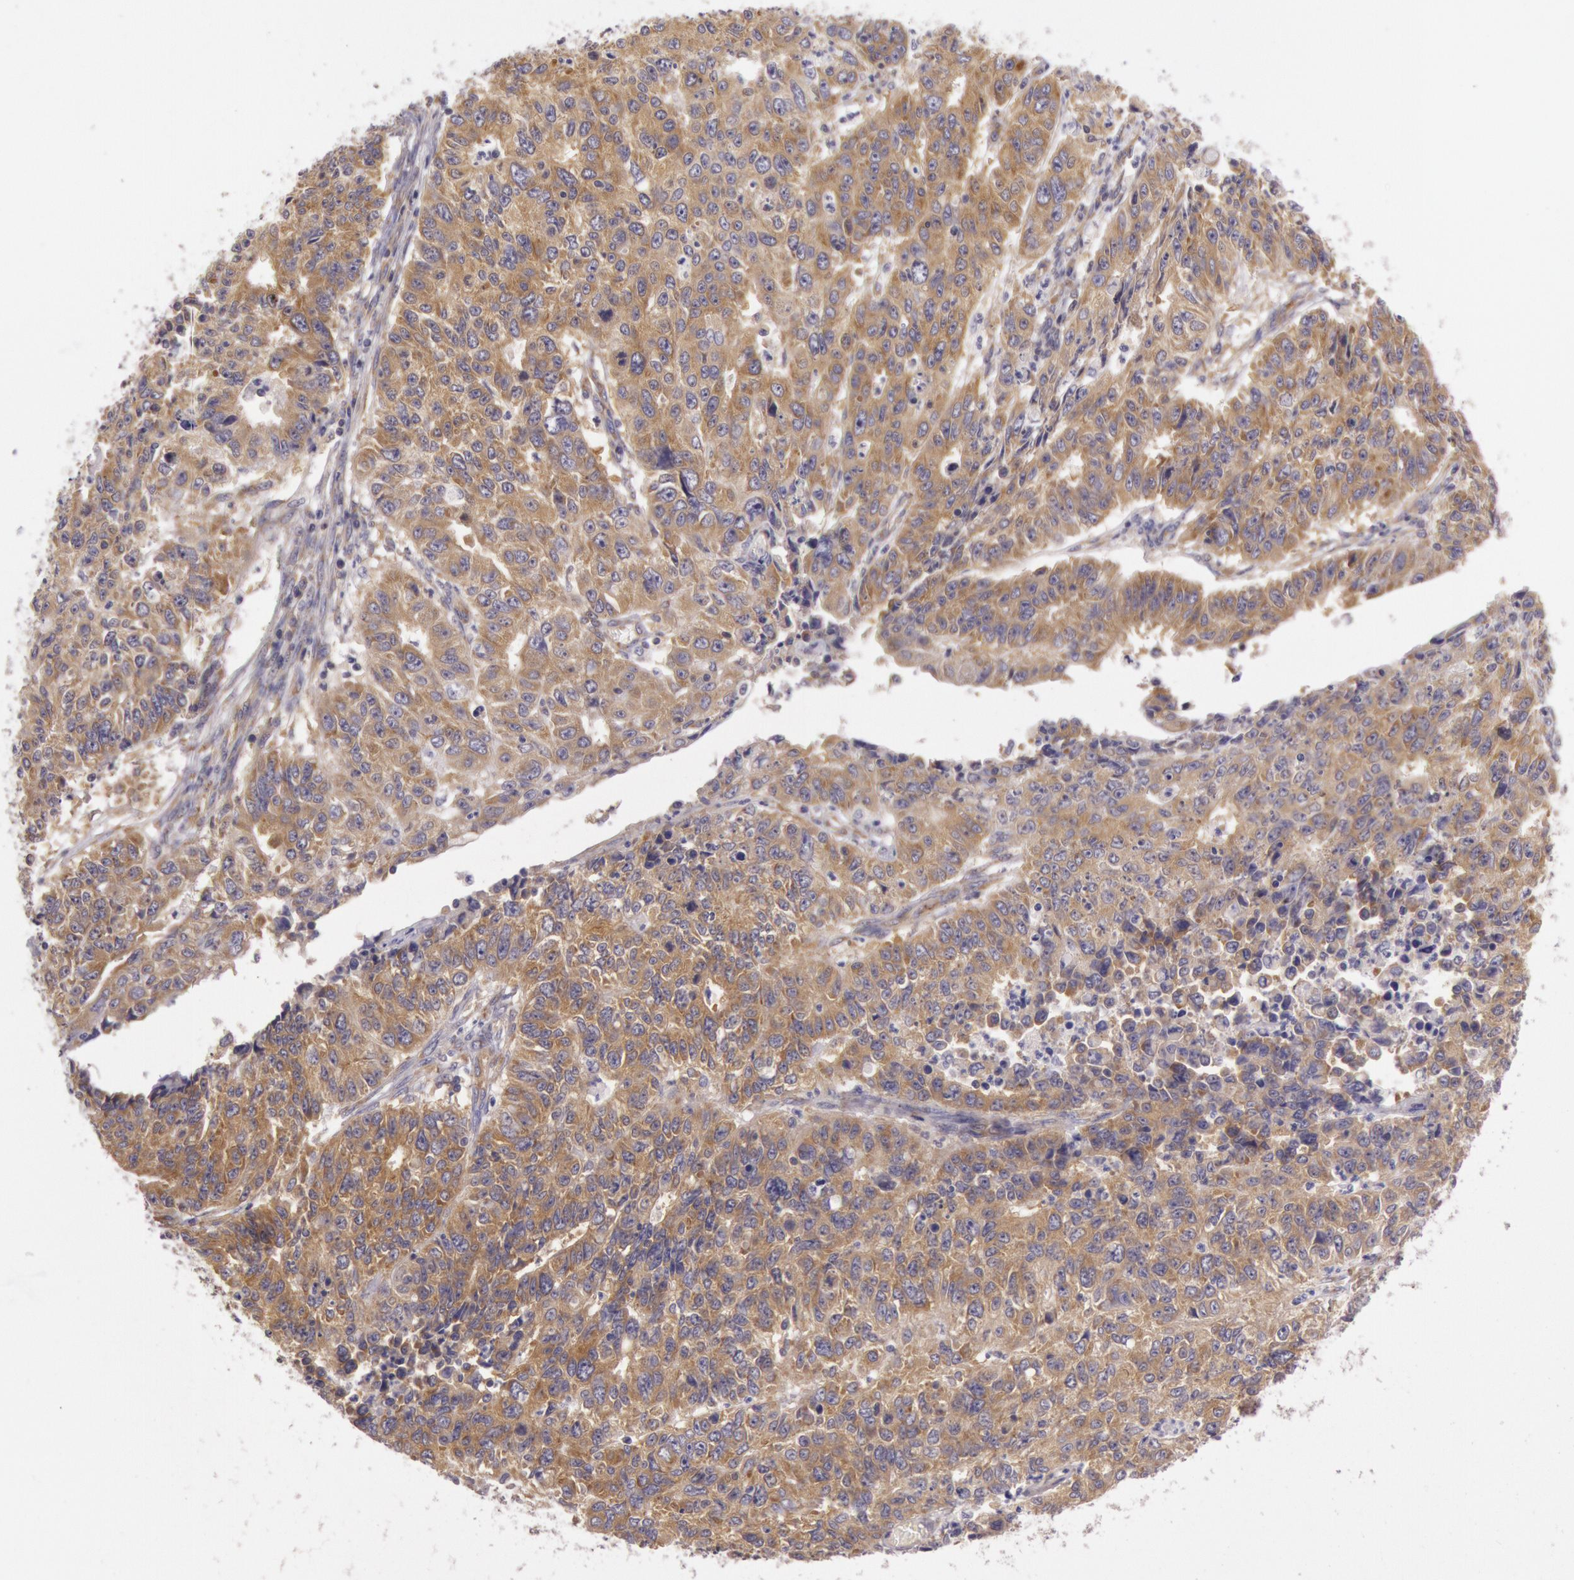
{"staining": {"intensity": "weak", "quantity": ">75%", "location": "cytoplasmic/membranous"}, "tissue": "endometrial cancer", "cell_type": "Tumor cells", "image_type": "cancer", "snomed": [{"axis": "morphology", "description": "Adenocarcinoma, NOS"}, {"axis": "topography", "description": "Endometrium"}], "caption": "This micrograph exhibits immunohistochemistry staining of human adenocarcinoma (endometrial), with low weak cytoplasmic/membranous staining in about >75% of tumor cells.", "gene": "CHUK", "patient": {"sex": "female", "age": 42}}